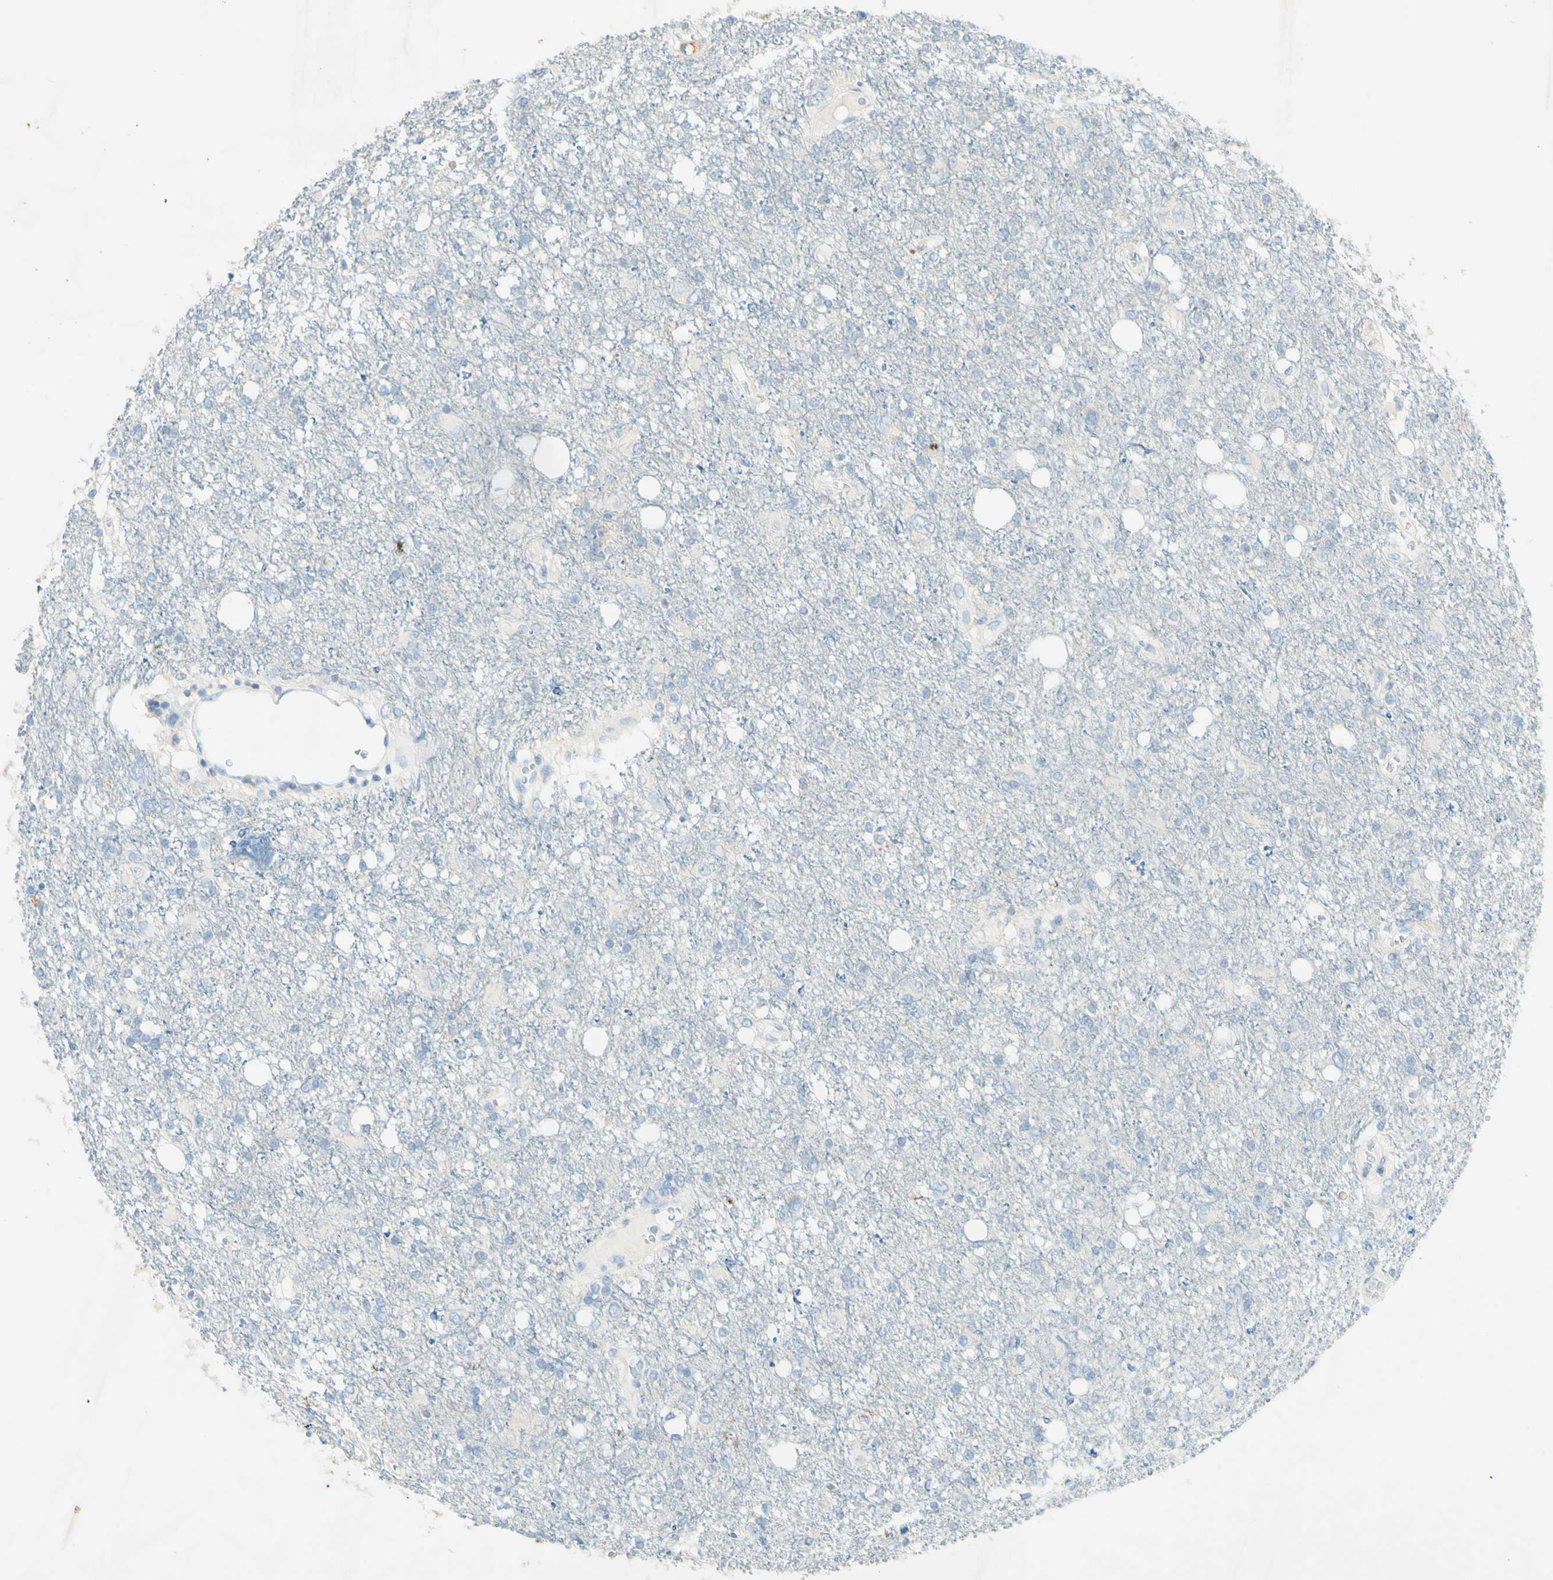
{"staining": {"intensity": "negative", "quantity": "none", "location": "none"}, "tissue": "glioma", "cell_type": "Tumor cells", "image_type": "cancer", "snomed": [{"axis": "morphology", "description": "Glioma, malignant, High grade"}, {"axis": "topography", "description": "Brain"}], "caption": "The image shows no significant staining in tumor cells of malignant high-grade glioma.", "gene": "GDF15", "patient": {"sex": "female", "age": 59}}